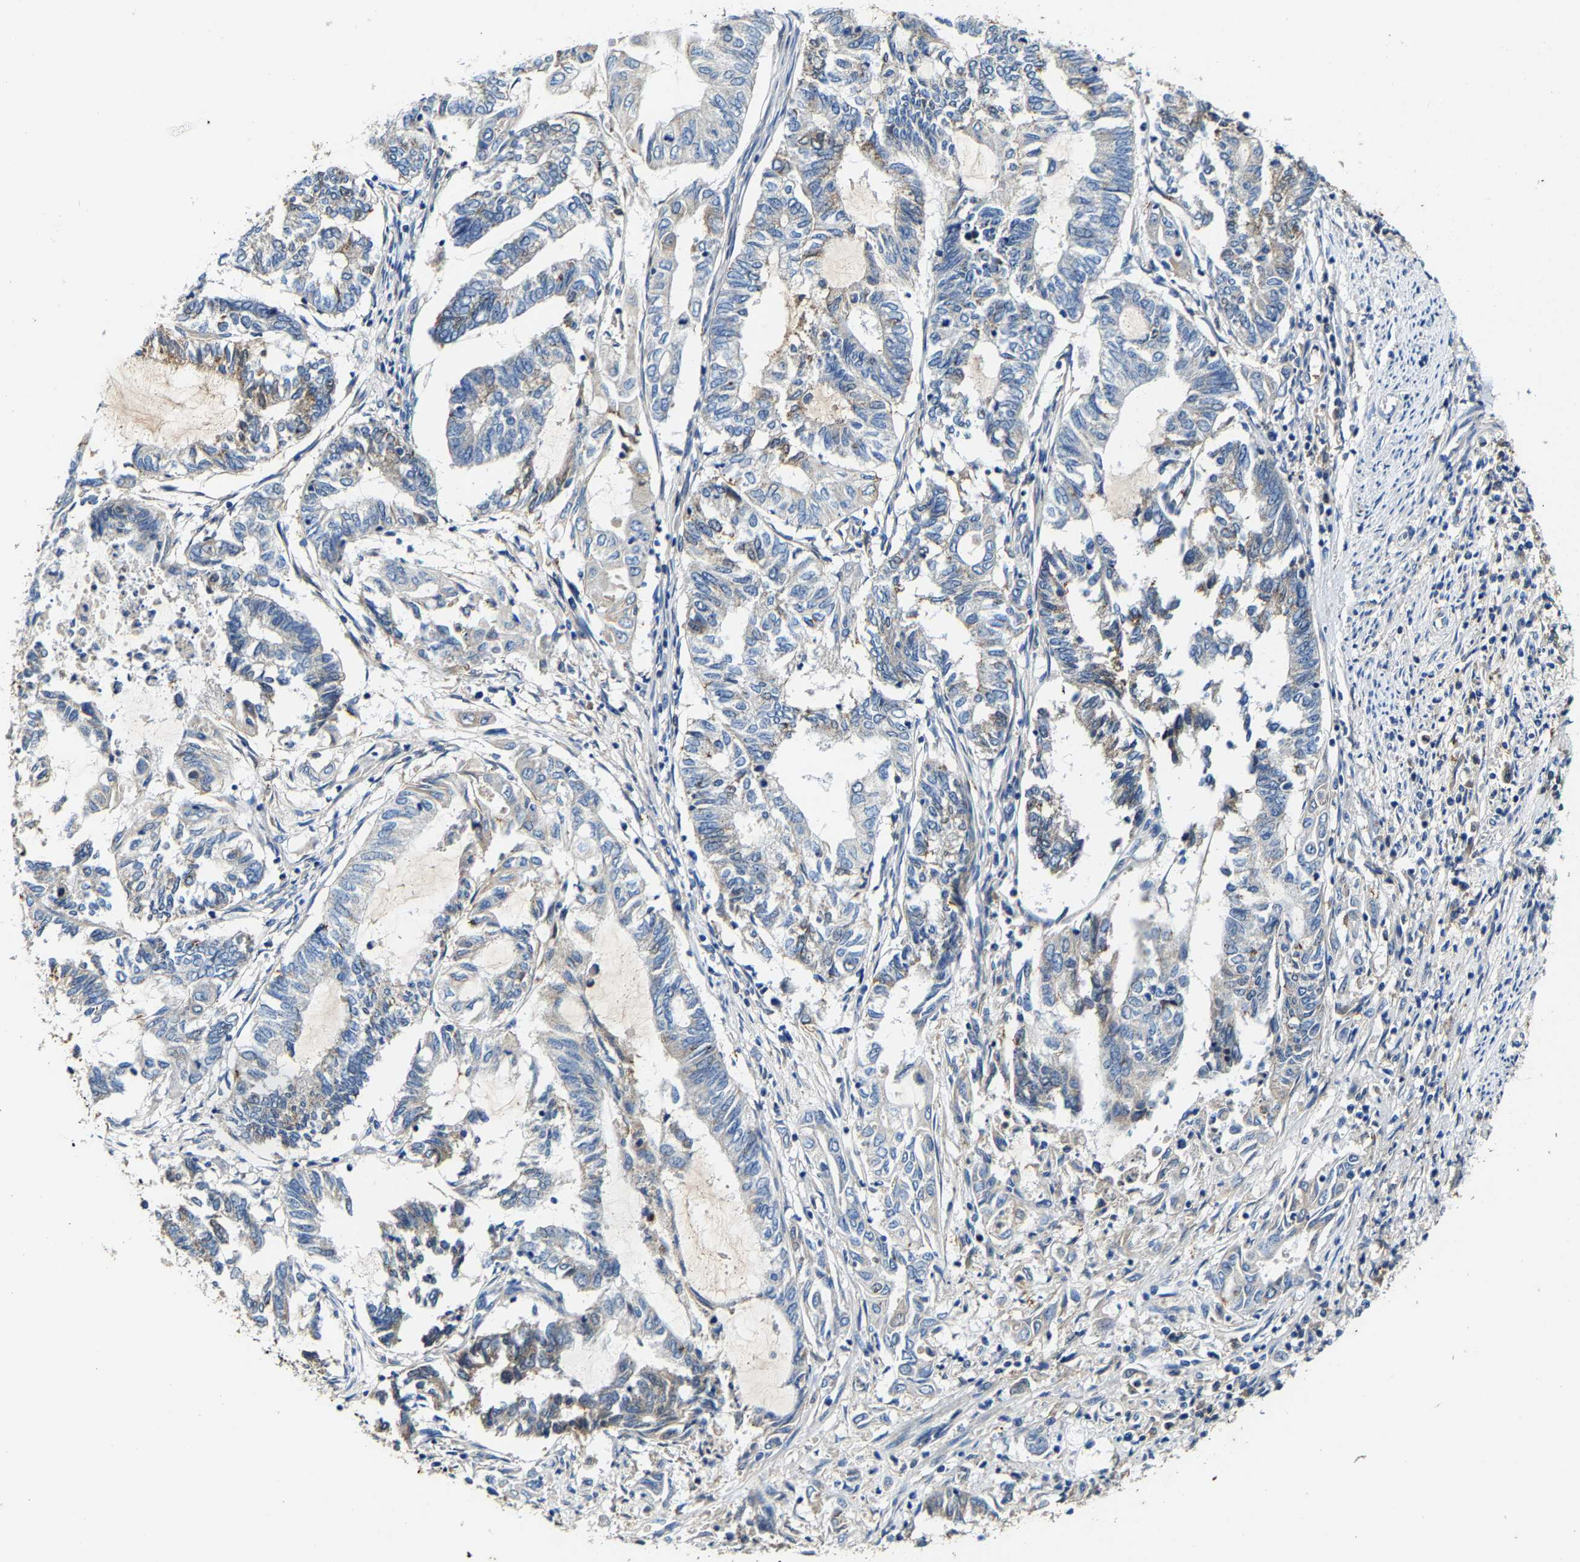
{"staining": {"intensity": "weak", "quantity": "<25%", "location": "cytoplasmic/membranous"}, "tissue": "endometrial cancer", "cell_type": "Tumor cells", "image_type": "cancer", "snomed": [{"axis": "morphology", "description": "Adenocarcinoma, NOS"}, {"axis": "topography", "description": "Uterus"}, {"axis": "topography", "description": "Endometrium"}], "caption": "Micrograph shows no significant protein positivity in tumor cells of endometrial adenocarcinoma. The staining was performed using DAB (3,3'-diaminobenzidine) to visualize the protein expression in brown, while the nuclei were stained in blue with hematoxylin (Magnification: 20x).", "gene": "SLC25A25", "patient": {"sex": "female", "age": 70}}